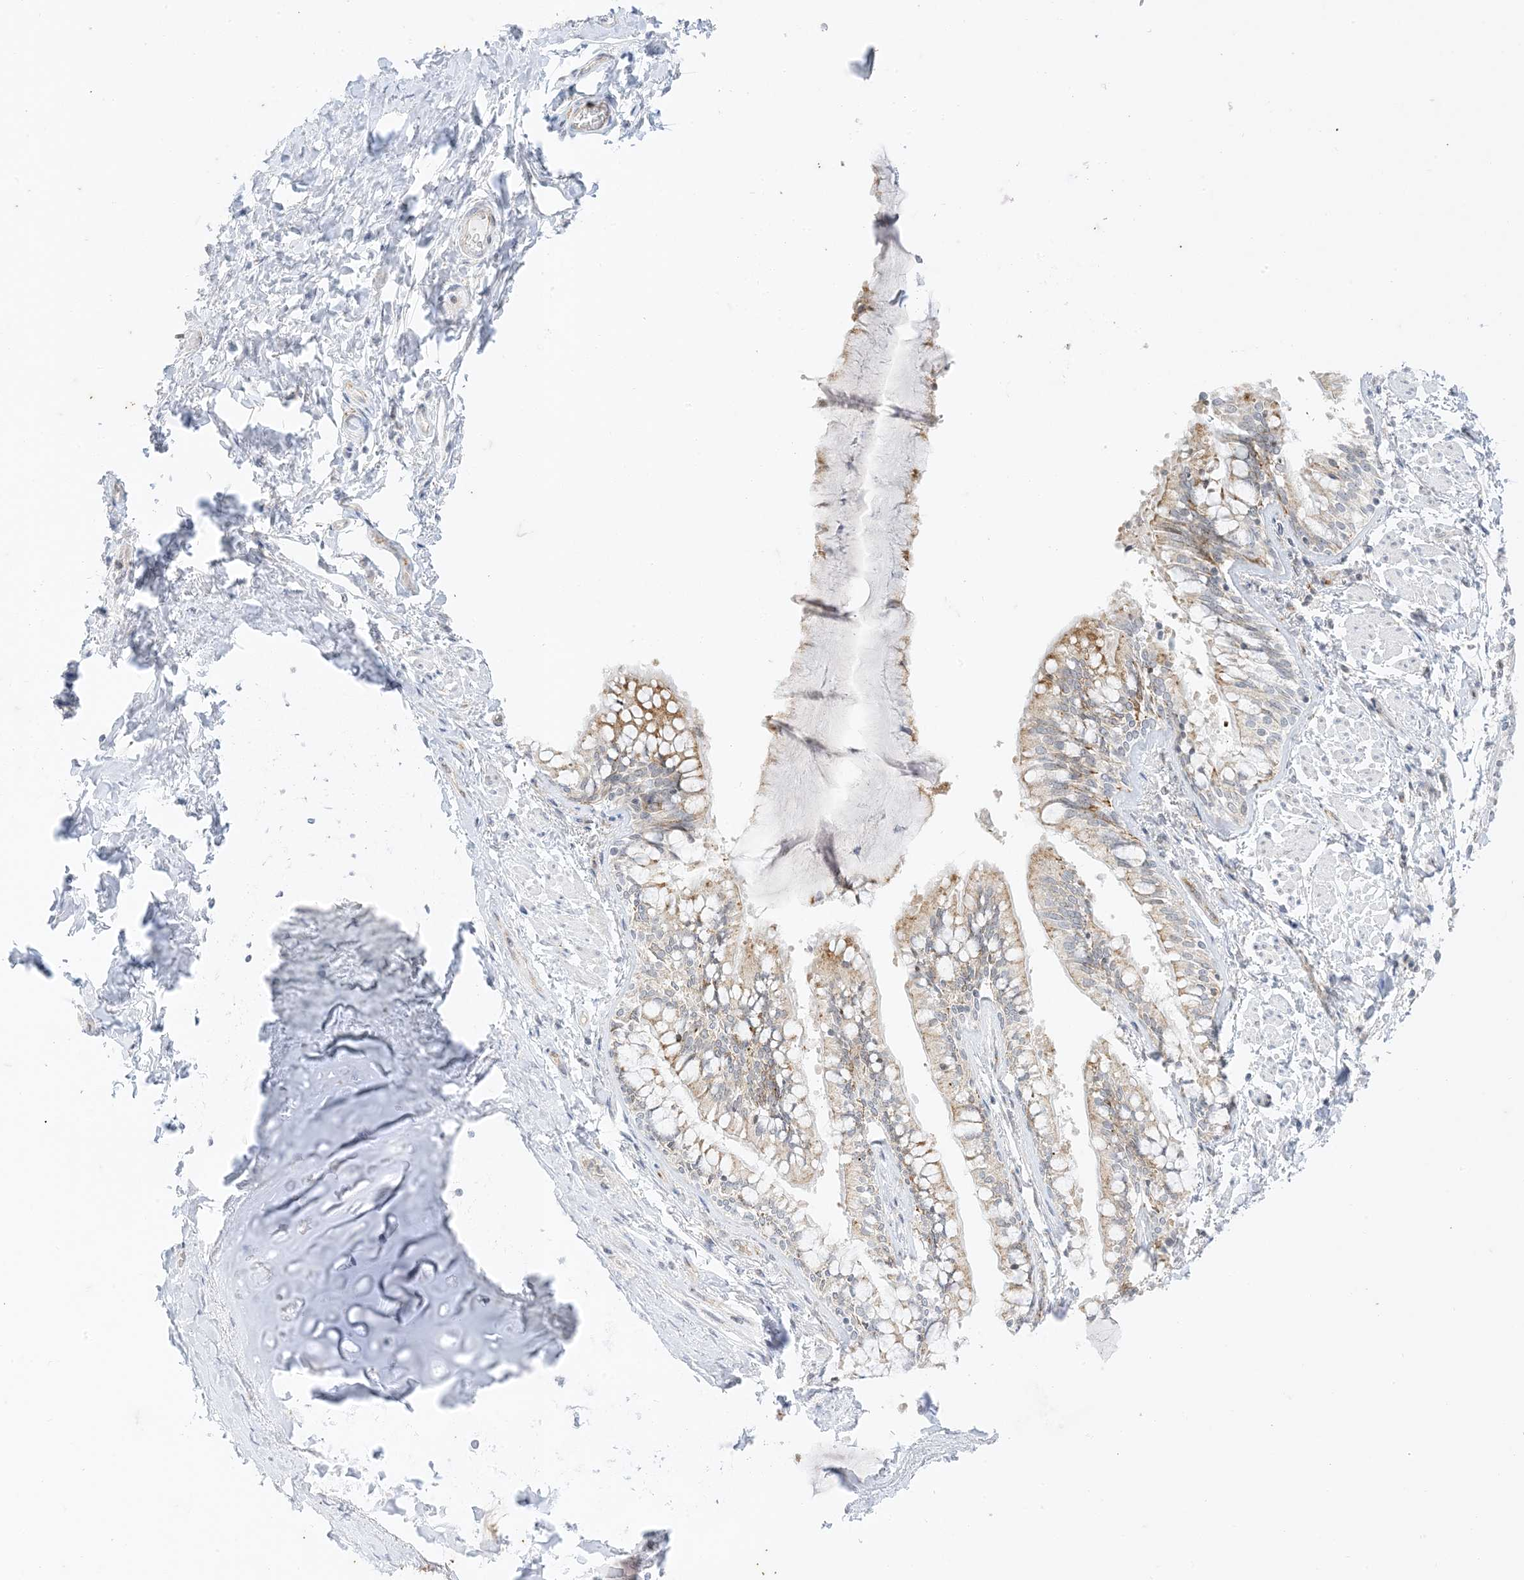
{"staining": {"intensity": "moderate", "quantity": "<25%", "location": "cytoplasmic/membranous"}, "tissue": "bronchus", "cell_type": "Respiratory epithelial cells", "image_type": "normal", "snomed": [{"axis": "morphology", "description": "Normal tissue, NOS"}, {"axis": "morphology", "description": "Inflammation, NOS"}, {"axis": "topography", "description": "Lung"}], "caption": "Bronchus stained with DAB (3,3'-diaminobenzidine) immunohistochemistry shows low levels of moderate cytoplasmic/membranous positivity in approximately <25% of respiratory epithelial cells.", "gene": "RAC1", "patient": {"sex": "female", "age": 46}}